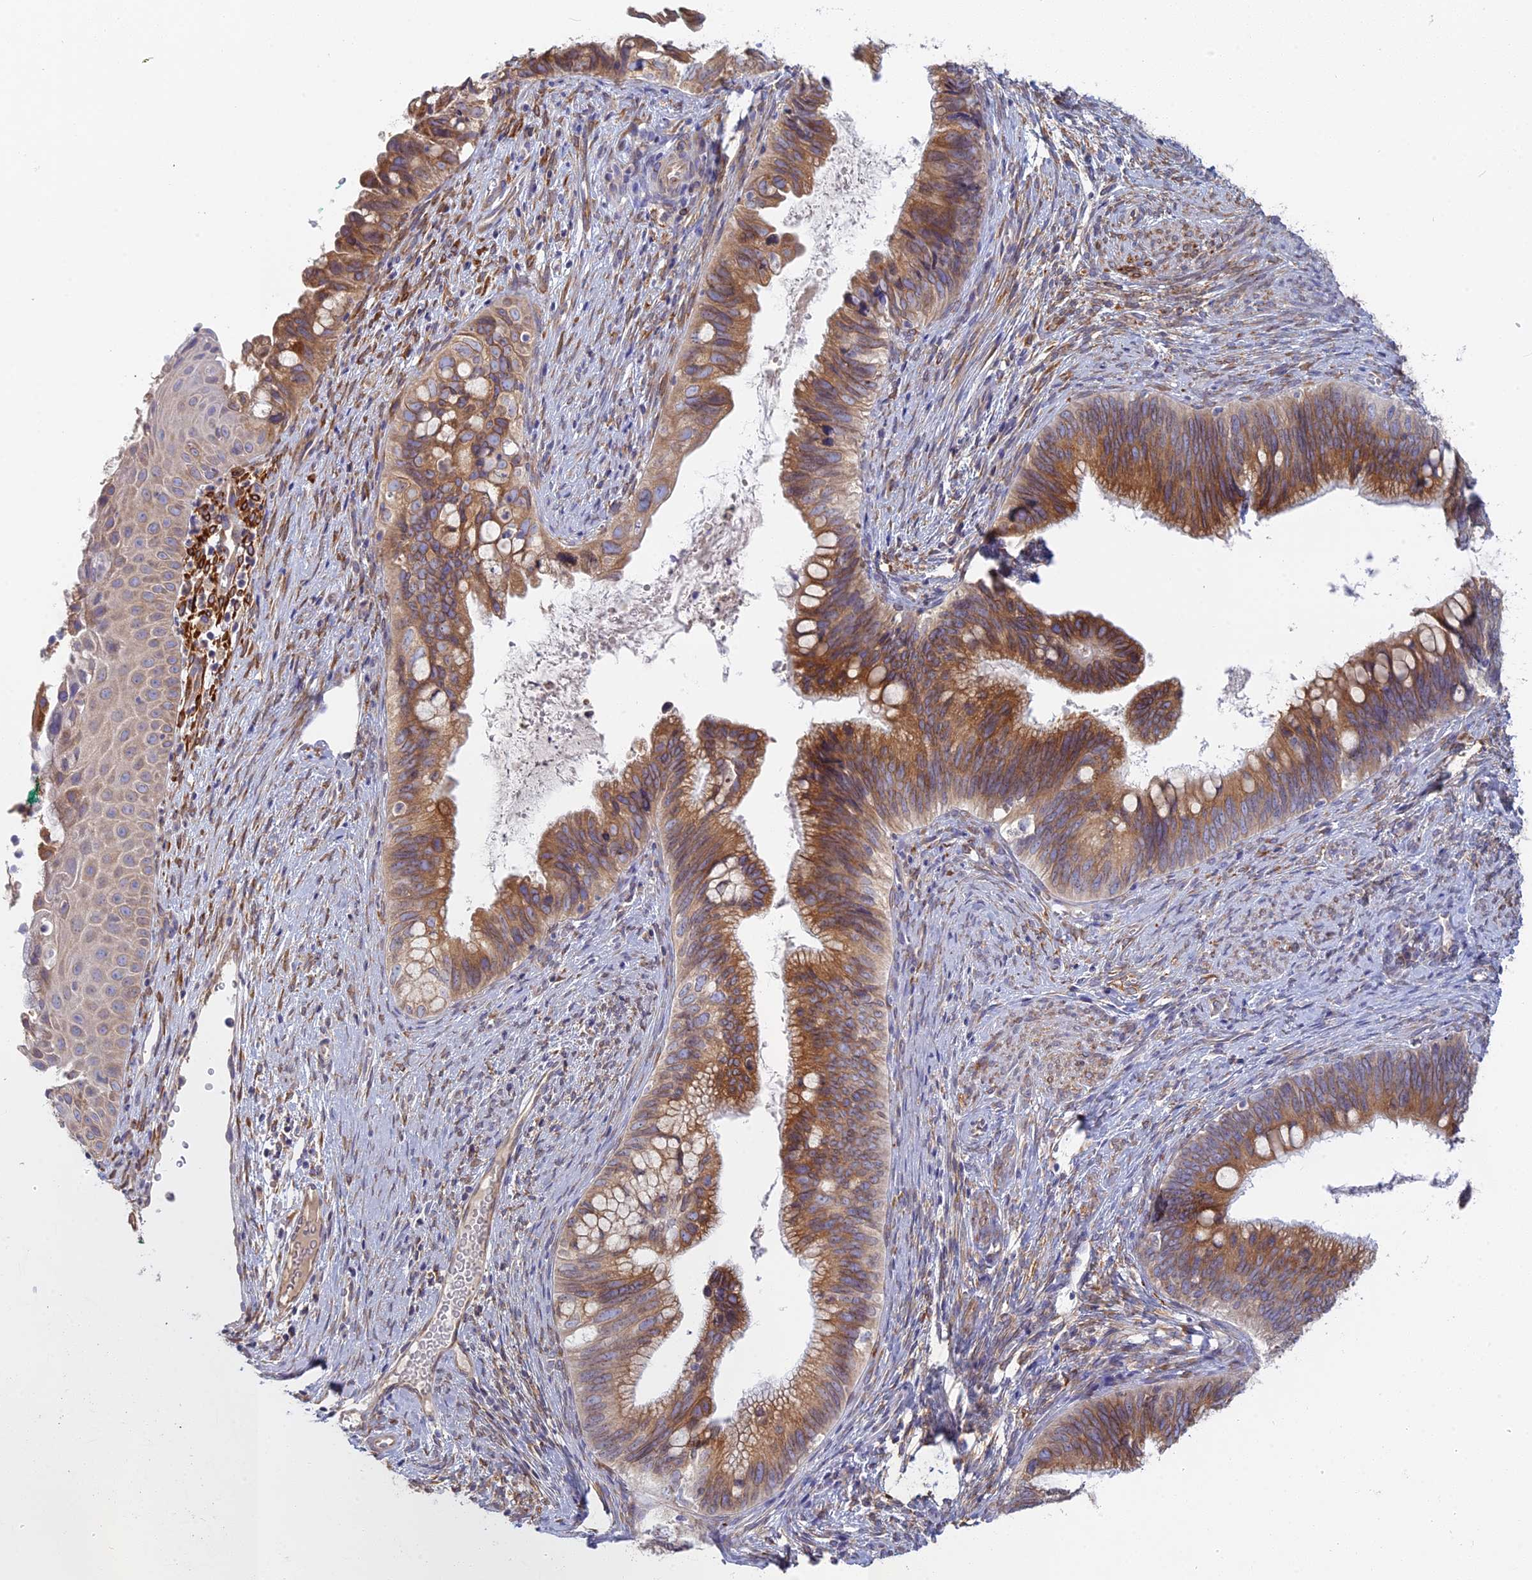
{"staining": {"intensity": "moderate", "quantity": ">75%", "location": "cytoplasmic/membranous"}, "tissue": "cervical cancer", "cell_type": "Tumor cells", "image_type": "cancer", "snomed": [{"axis": "morphology", "description": "Adenocarcinoma, NOS"}, {"axis": "topography", "description": "Cervix"}], "caption": "IHC micrograph of neoplastic tissue: human cervical cancer stained using immunohistochemistry (IHC) shows medium levels of moderate protein expression localized specifically in the cytoplasmic/membranous of tumor cells, appearing as a cytoplasmic/membranous brown color.", "gene": "TLCD1", "patient": {"sex": "female", "age": 42}}